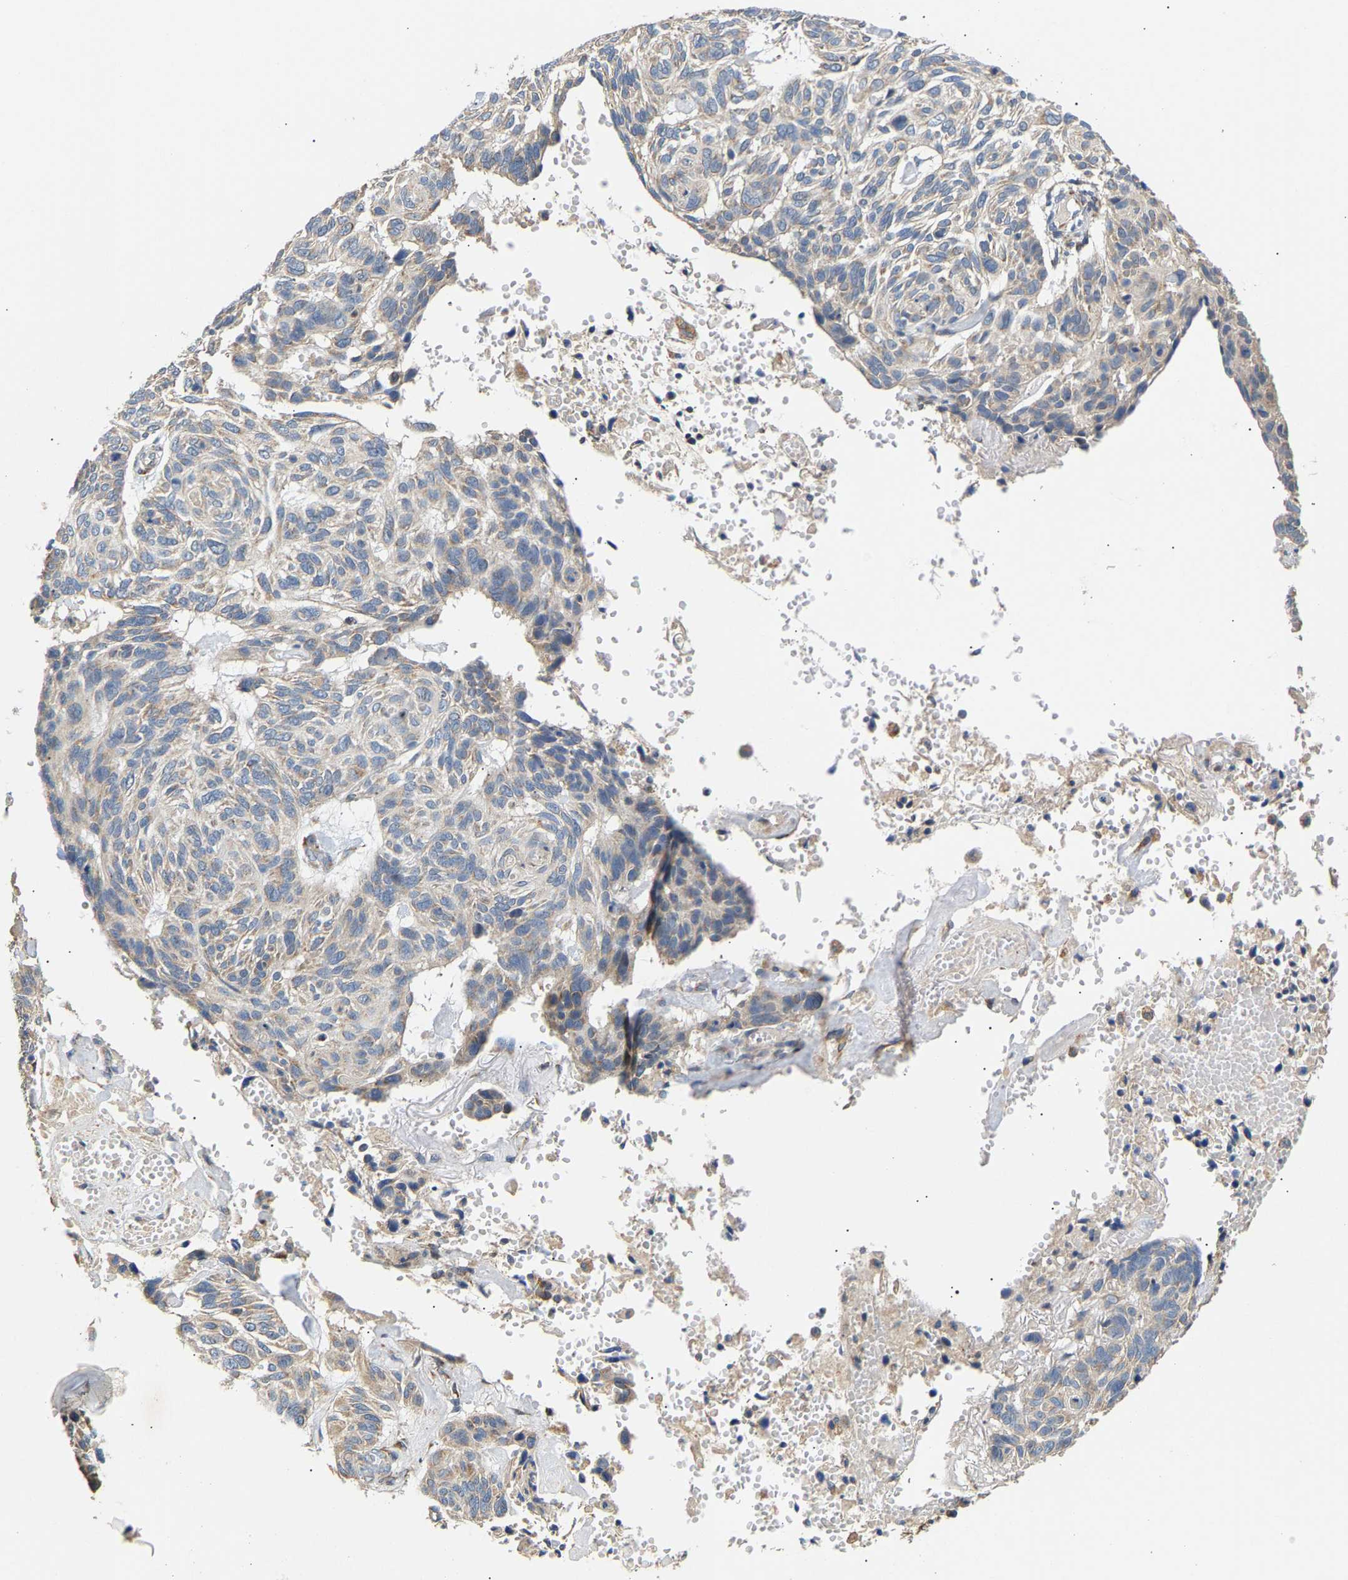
{"staining": {"intensity": "weak", "quantity": "<25%", "location": "cytoplasmic/membranous"}, "tissue": "skin cancer", "cell_type": "Tumor cells", "image_type": "cancer", "snomed": [{"axis": "morphology", "description": "Basal cell carcinoma"}, {"axis": "topography", "description": "Skin"}], "caption": "Immunohistochemistry histopathology image of human skin cancer stained for a protein (brown), which demonstrates no expression in tumor cells.", "gene": "TMEM168", "patient": {"sex": "male", "age": 85}}